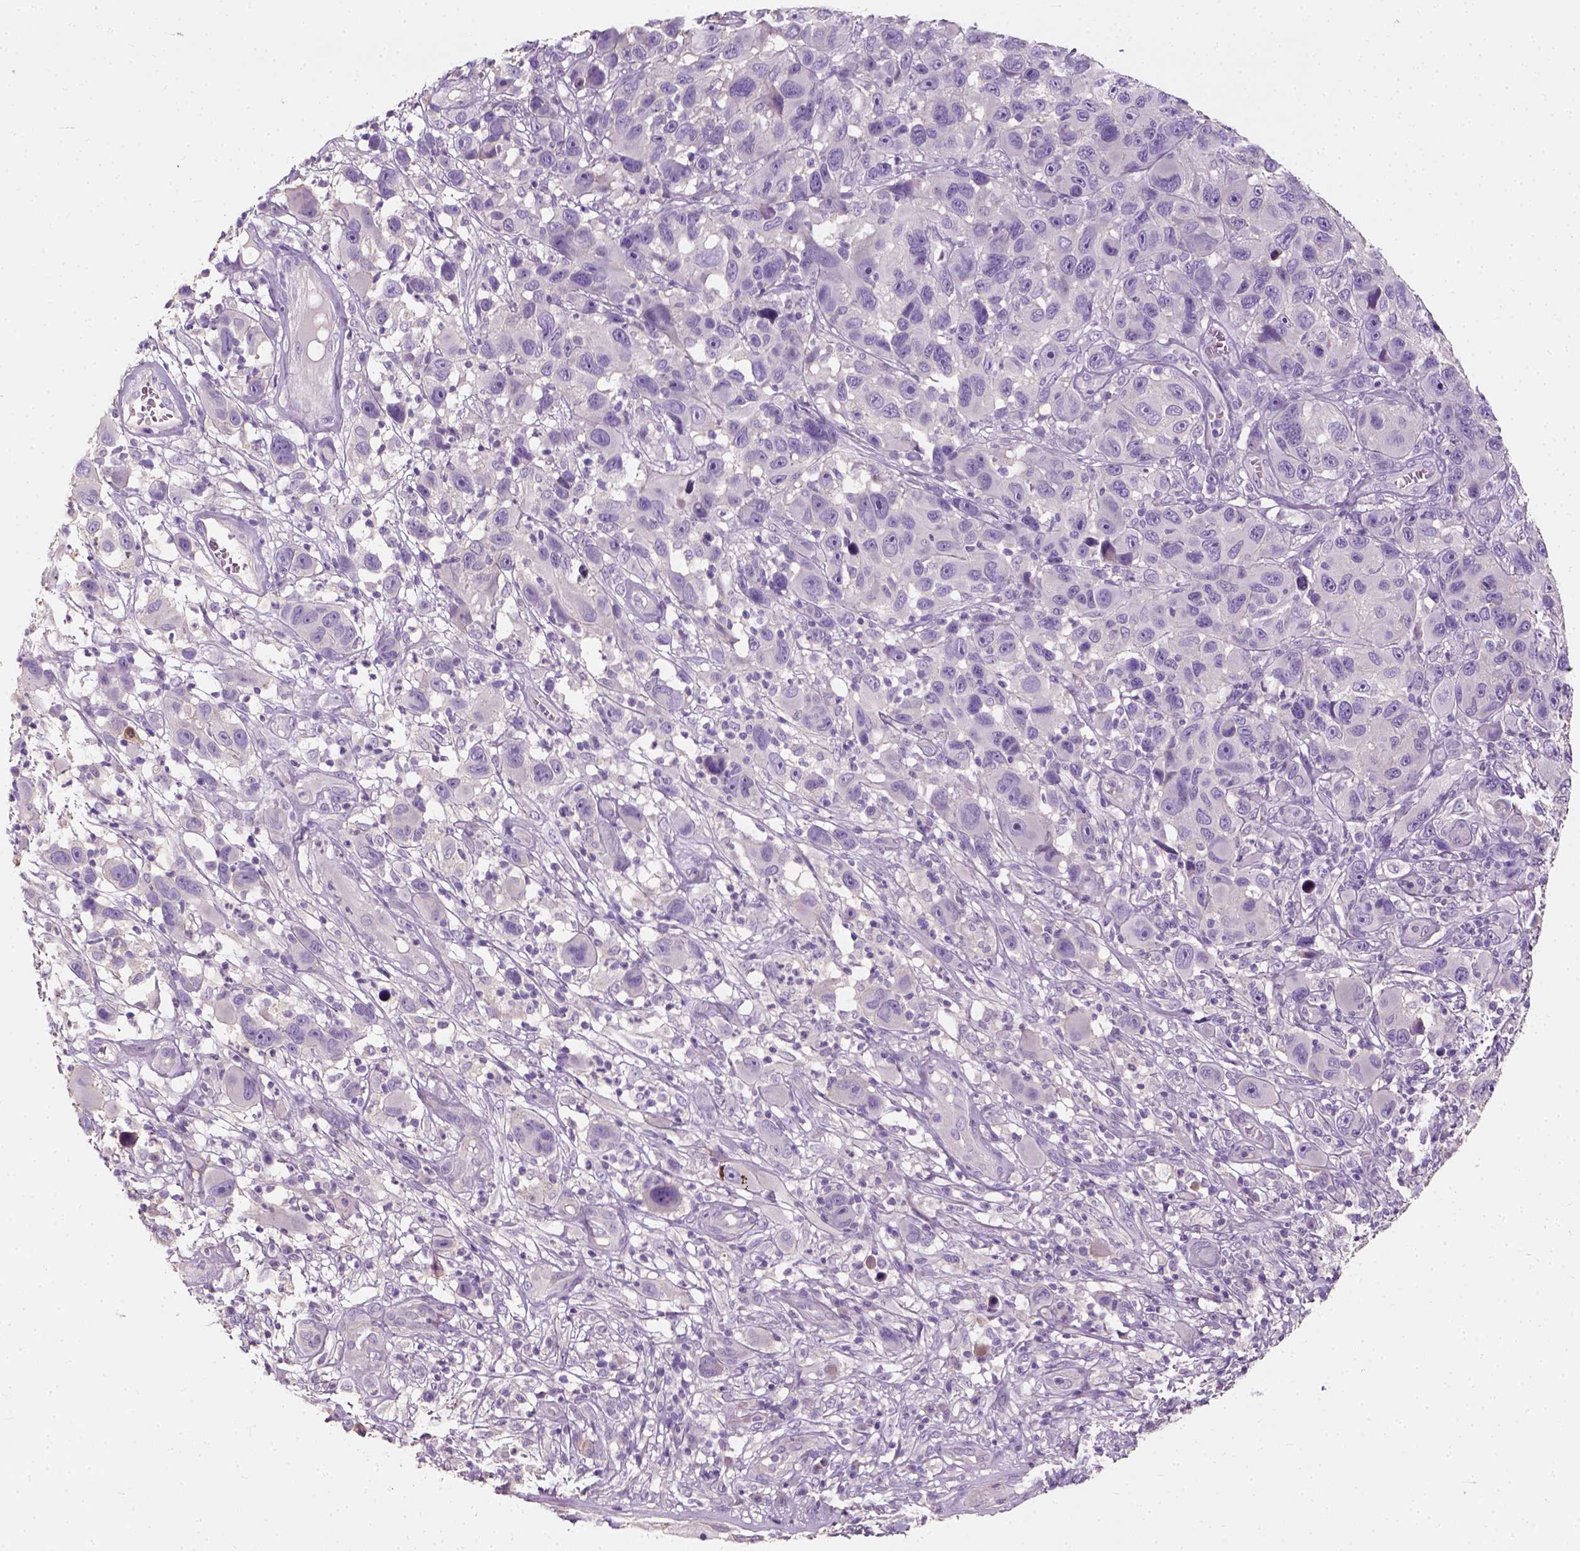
{"staining": {"intensity": "negative", "quantity": "none", "location": "none"}, "tissue": "melanoma", "cell_type": "Tumor cells", "image_type": "cancer", "snomed": [{"axis": "morphology", "description": "Malignant melanoma, NOS"}, {"axis": "topography", "description": "Skin"}], "caption": "Immunohistochemical staining of human melanoma exhibits no significant staining in tumor cells. (DAB IHC with hematoxylin counter stain).", "gene": "DHCR24", "patient": {"sex": "male", "age": 53}}